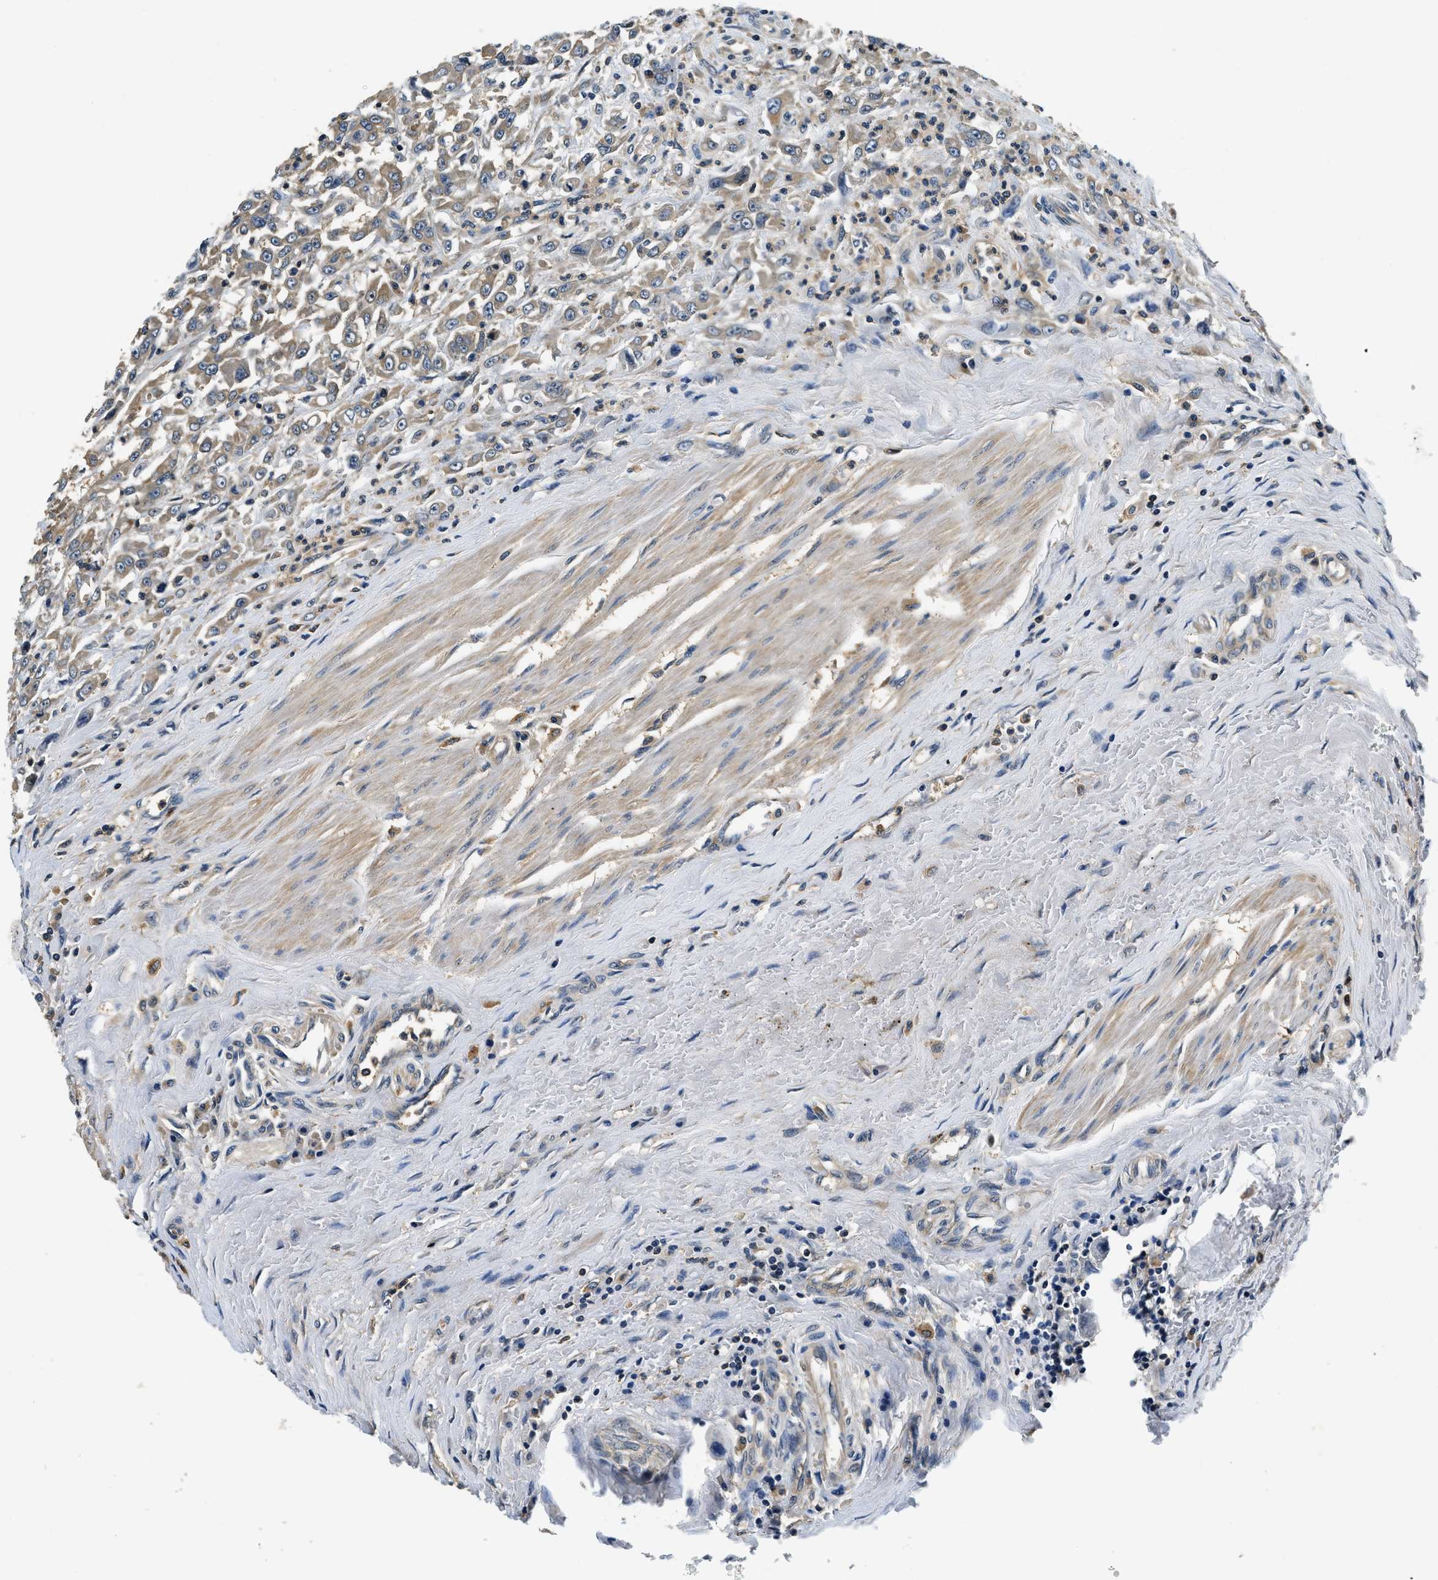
{"staining": {"intensity": "moderate", "quantity": ">75%", "location": "cytoplasmic/membranous"}, "tissue": "urothelial cancer", "cell_type": "Tumor cells", "image_type": "cancer", "snomed": [{"axis": "morphology", "description": "Urothelial carcinoma, High grade"}, {"axis": "topography", "description": "Urinary bladder"}], "caption": "Immunohistochemistry (IHC) histopathology image of neoplastic tissue: high-grade urothelial carcinoma stained using immunohistochemistry (IHC) shows medium levels of moderate protein expression localized specifically in the cytoplasmic/membranous of tumor cells, appearing as a cytoplasmic/membranous brown color.", "gene": "RESF1", "patient": {"sex": "male", "age": 46}}